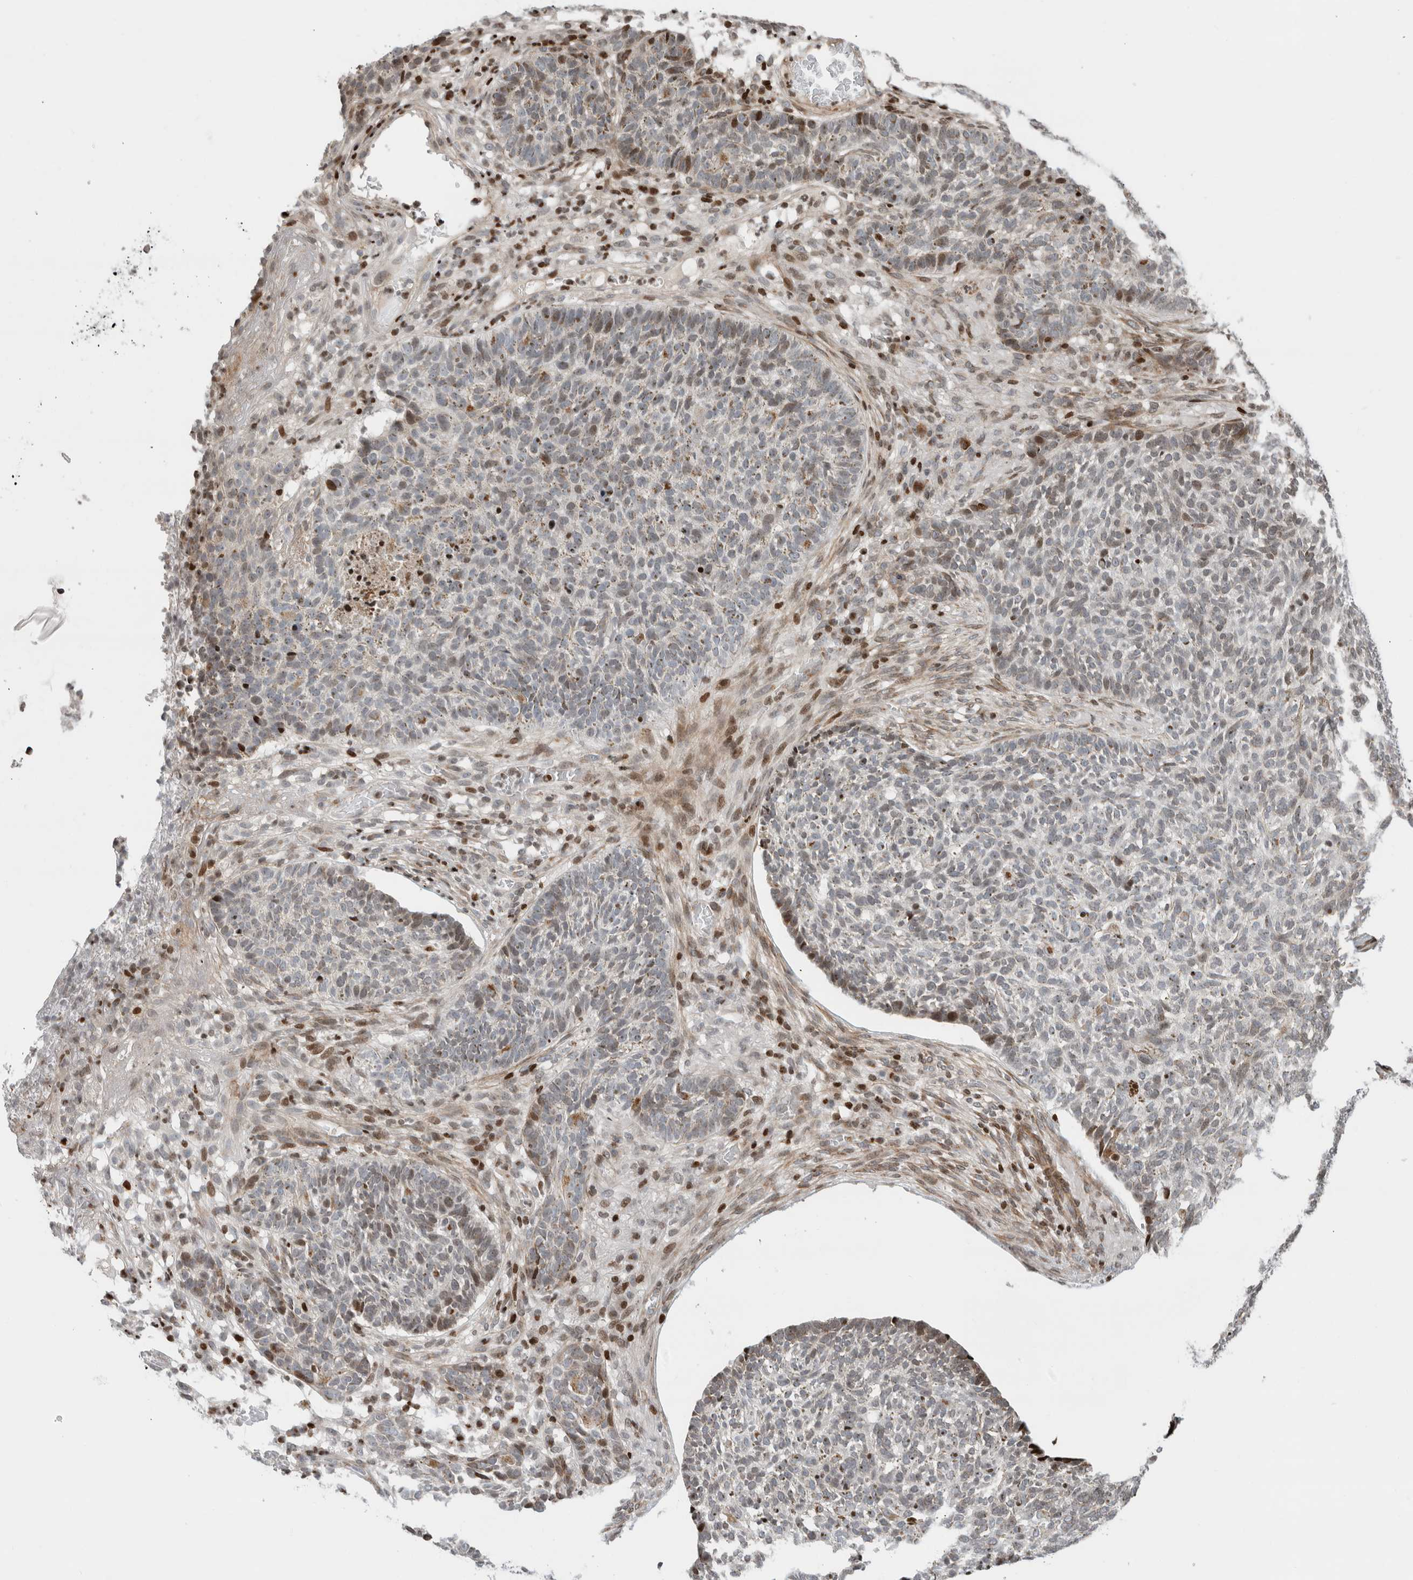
{"staining": {"intensity": "weak", "quantity": "<25%", "location": "cytoplasmic/membranous,nuclear"}, "tissue": "skin cancer", "cell_type": "Tumor cells", "image_type": "cancer", "snomed": [{"axis": "morphology", "description": "Basal cell carcinoma"}, {"axis": "topography", "description": "Skin"}], "caption": "There is no significant staining in tumor cells of basal cell carcinoma (skin).", "gene": "GINS4", "patient": {"sex": "male", "age": 85}}